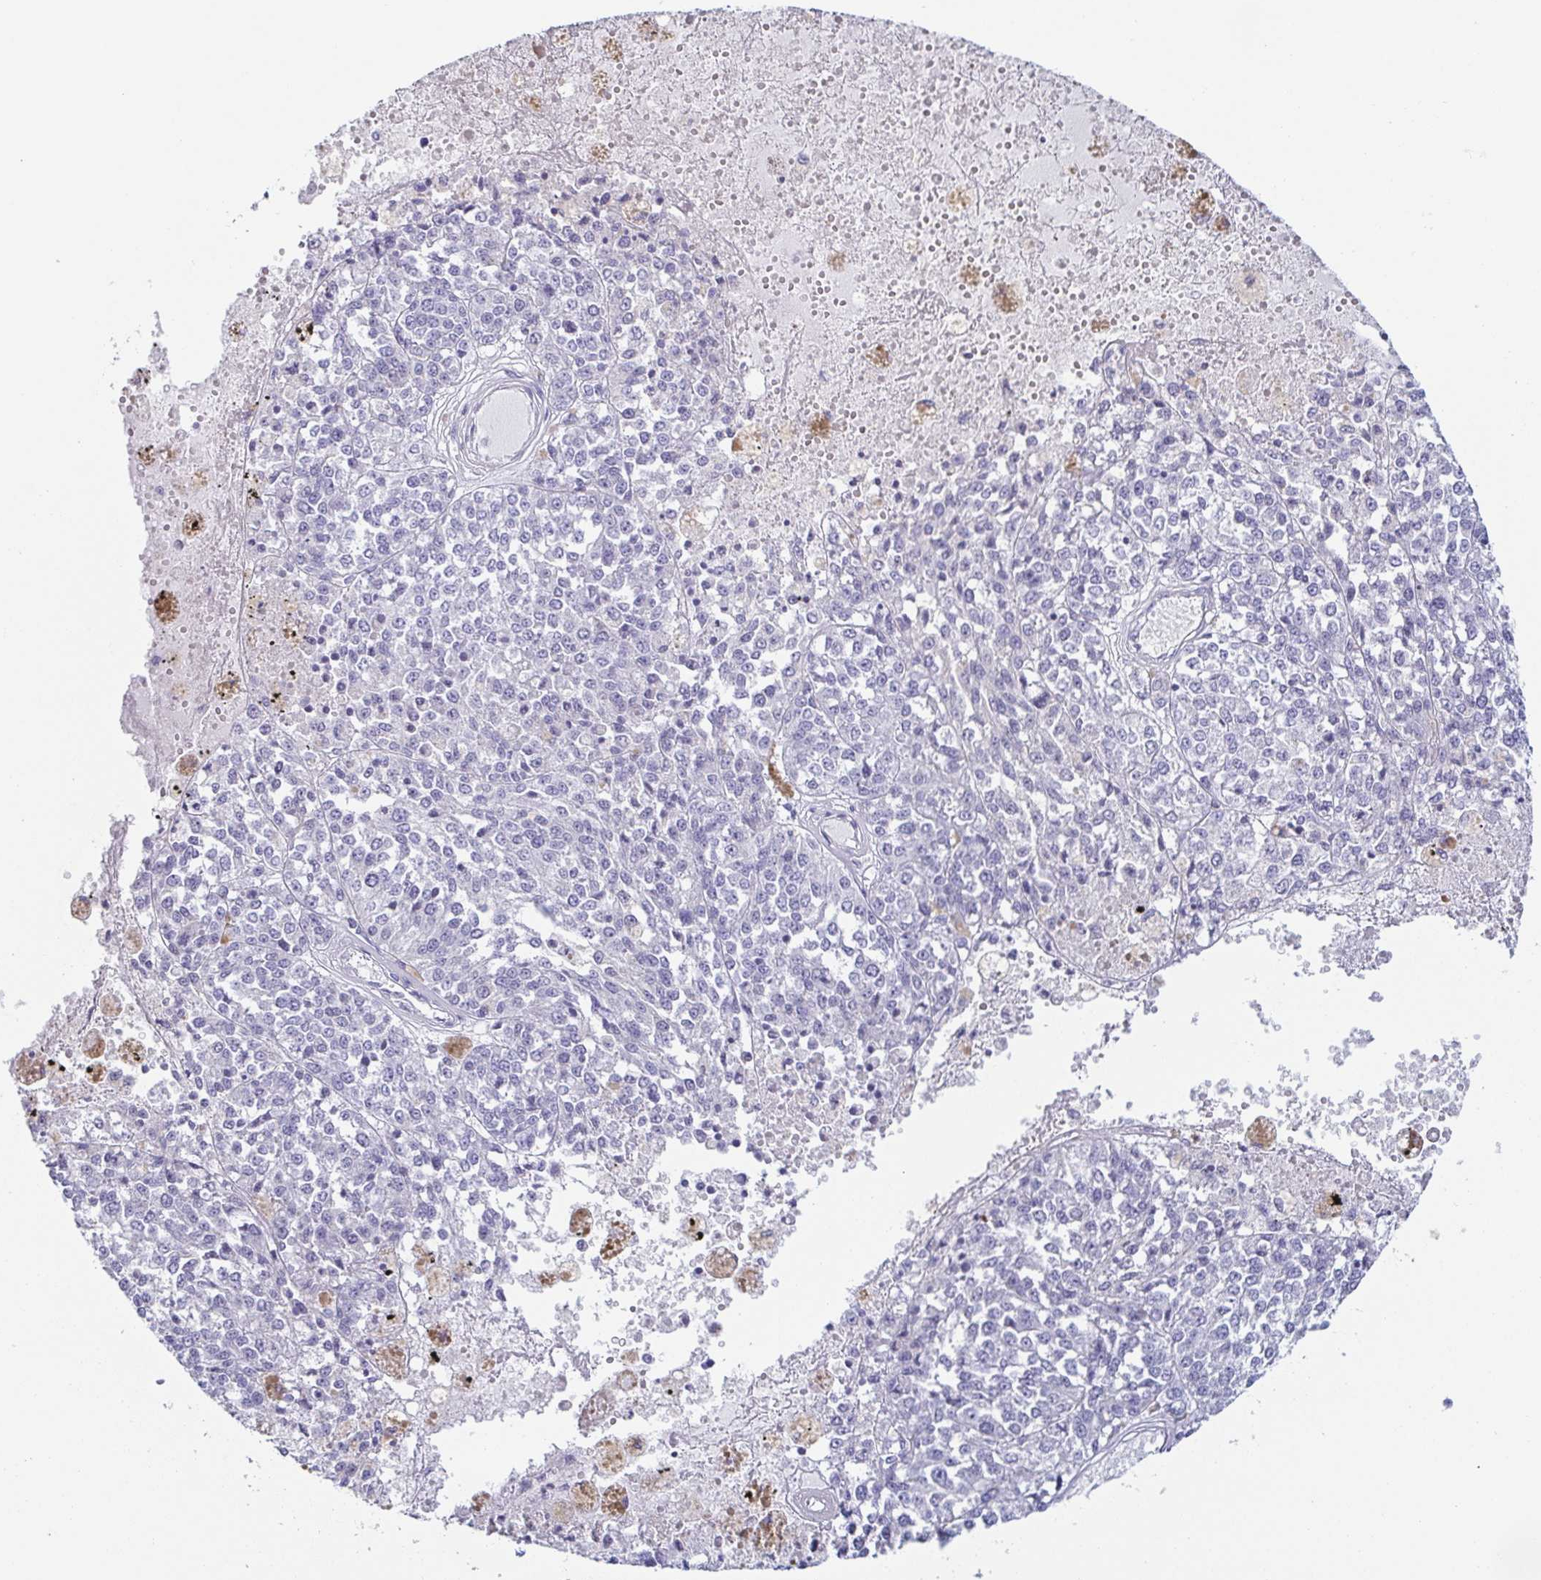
{"staining": {"intensity": "negative", "quantity": "none", "location": "none"}, "tissue": "melanoma", "cell_type": "Tumor cells", "image_type": "cancer", "snomed": [{"axis": "morphology", "description": "Malignant melanoma, Metastatic site"}, {"axis": "topography", "description": "Lymph node"}], "caption": "Immunohistochemistry (IHC) micrograph of melanoma stained for a protein (brown), which reveals no expression in tumor cells. (DAB immunohistochemistry (IHC), high magnification).", "gene": "PRR27", "patient": {"sex": "female", "age": 64}}